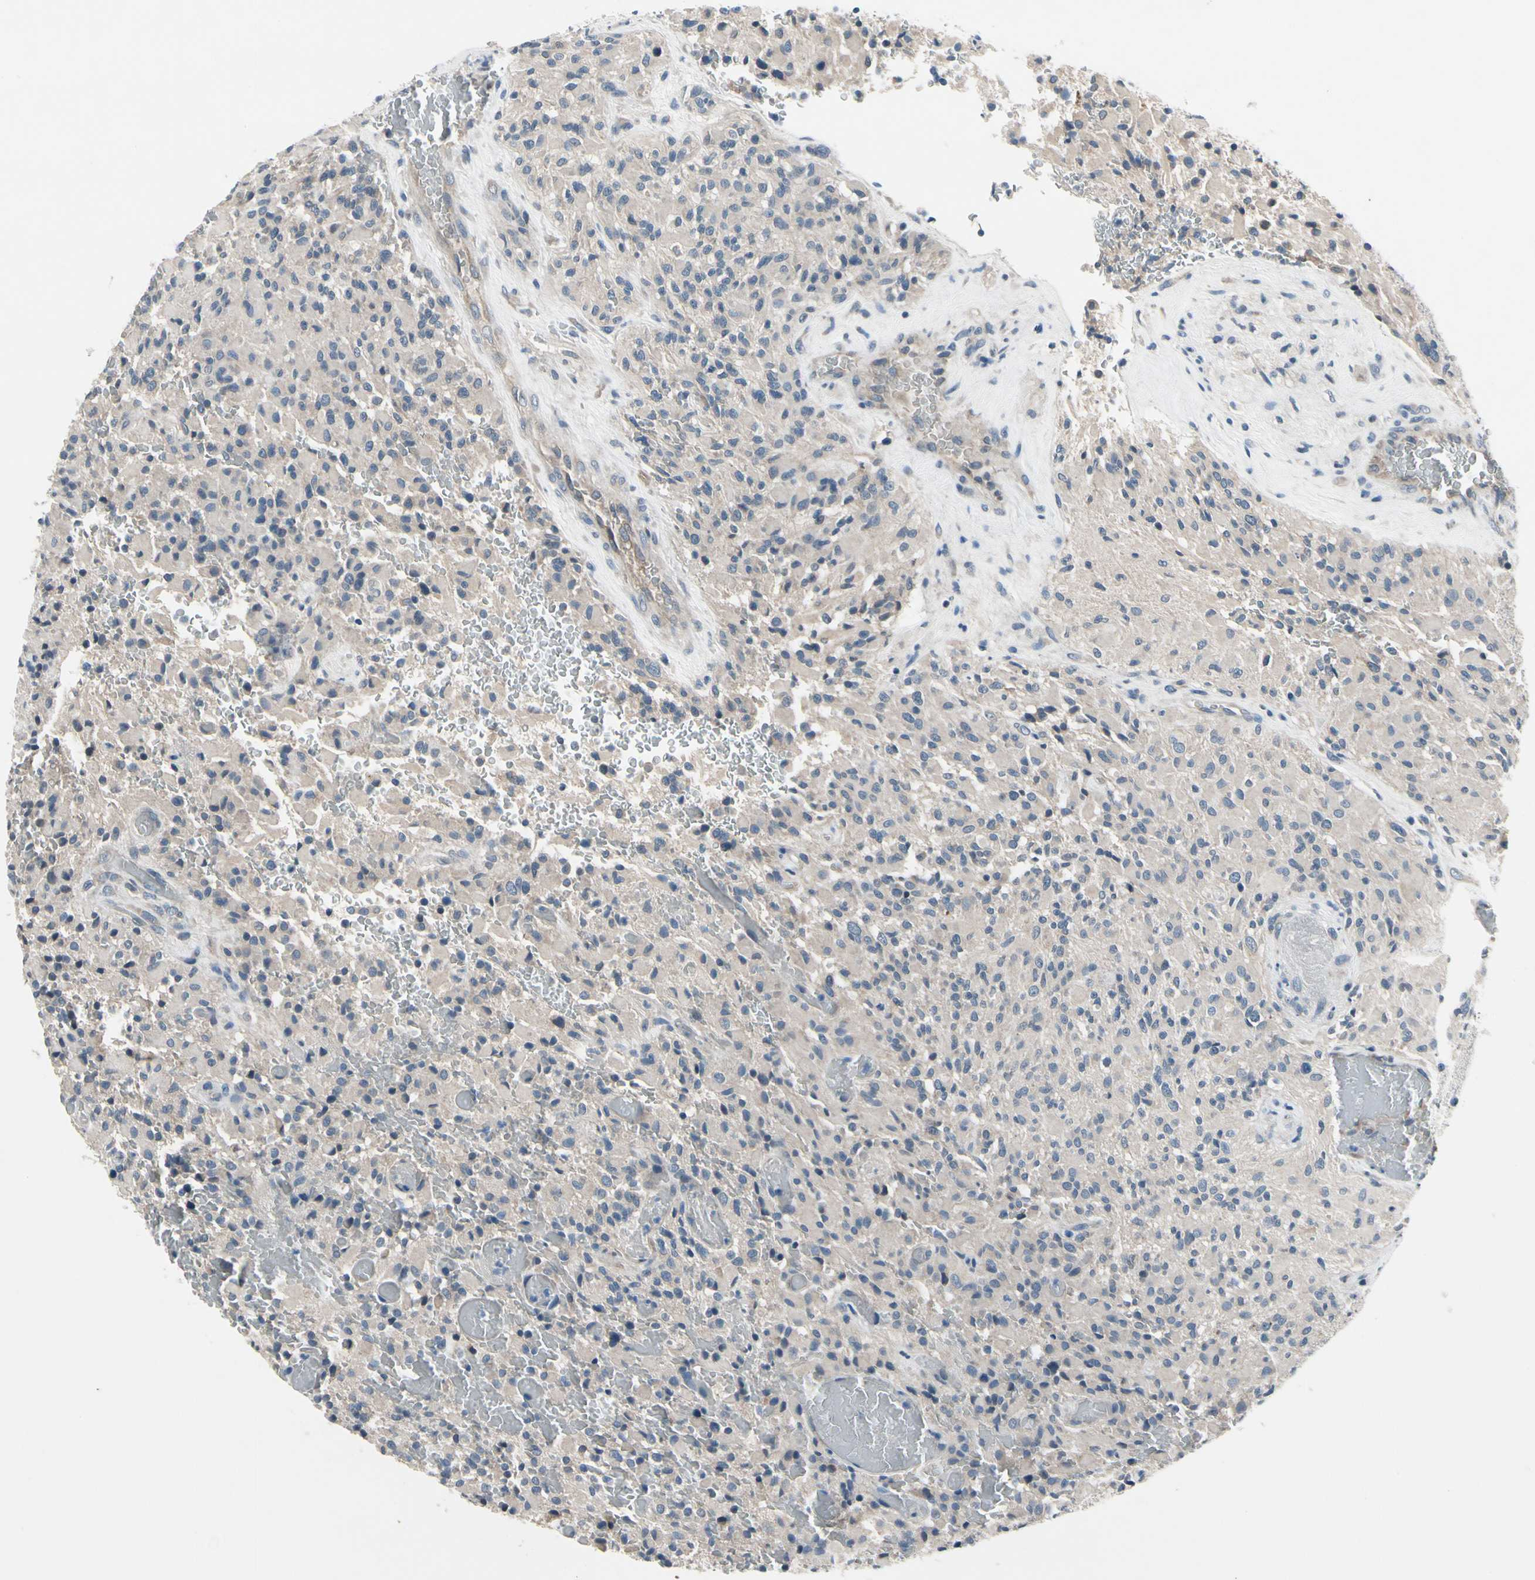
{"staining": {"intensity": "weak", "quantity": "25%-75%", "location": "cytoplasmic/membranous"}, "tissue": "glioma", "cell_type": "Tumor cells", "image_type": "cancer", "snomed": [{"axis": "morphology", "description": "Glioma, malignant, High grade"}, {"axis": "topography", "description": "Brain"}], "caption": "This image reveals immunohistochemistry (IHC) staining of high-grade glioma (malignant), with low weak cytoplasmic/membranous expression in approximately 25%-75% of tumor cells.", "gene": "SELENOK", "patient": {"sex": "male", "age": 71}}